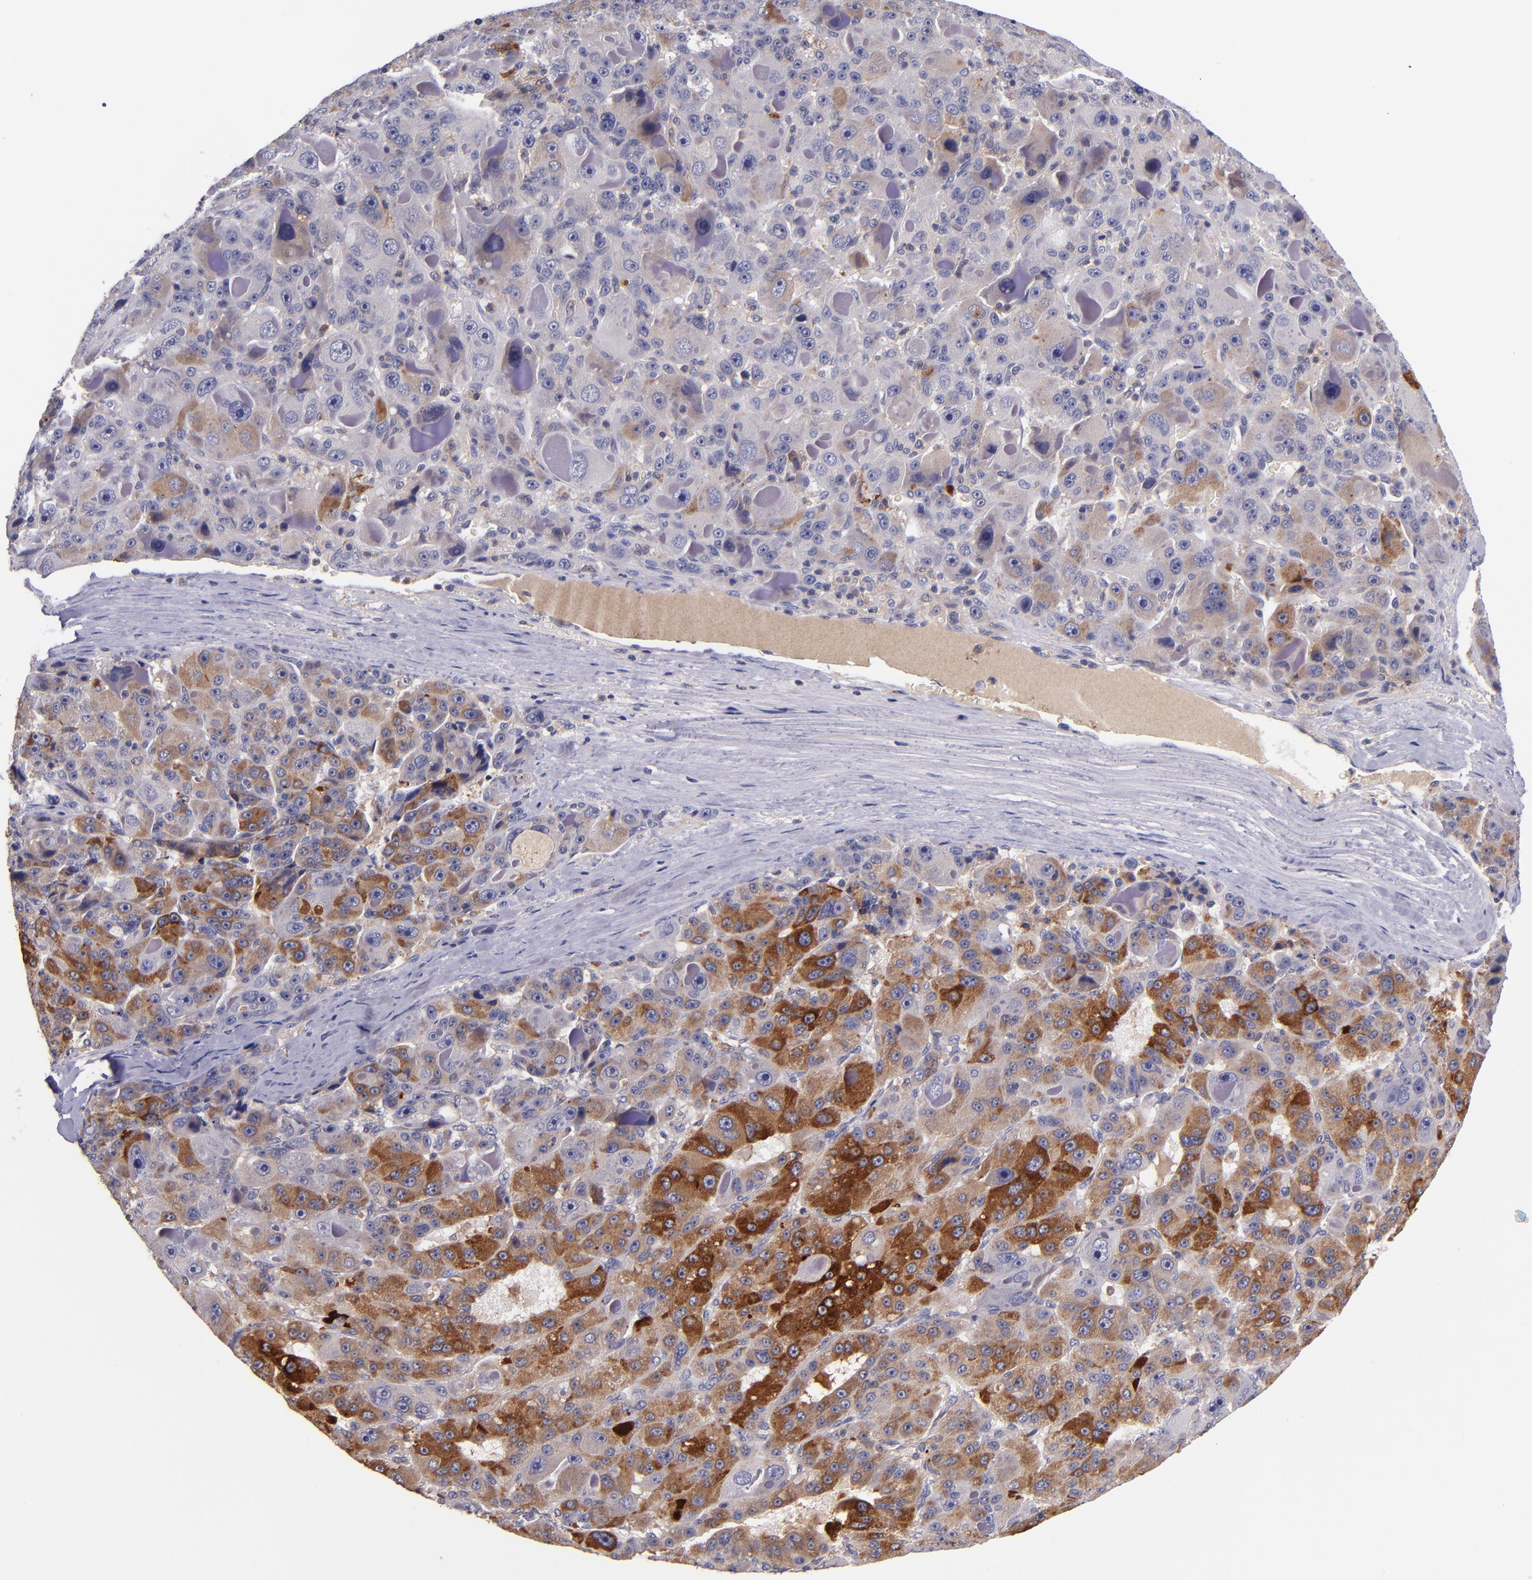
{"staining": {"intensity": "strong", "quantity": ">75%", "location": "cytoplasmic/membranous"}, "tissue": "liver cancer", "cell_type": "Tumor cells", "image_type": "cancer", "snomed": [{"axis": "morphology", "description": "Carcinoma, Hepatocellular, NOS"}, {"axis": "topography", "description": "Liver"}], "caption": "Strong cytoplasmic/membranous expression is identified in approximately >75% of tumor cells in liver cancer. (DAB = brown stain, brightfield microscopy at high magnification).", "gene": "RBP4", "patient": {"sex": "male", "age": 76}}